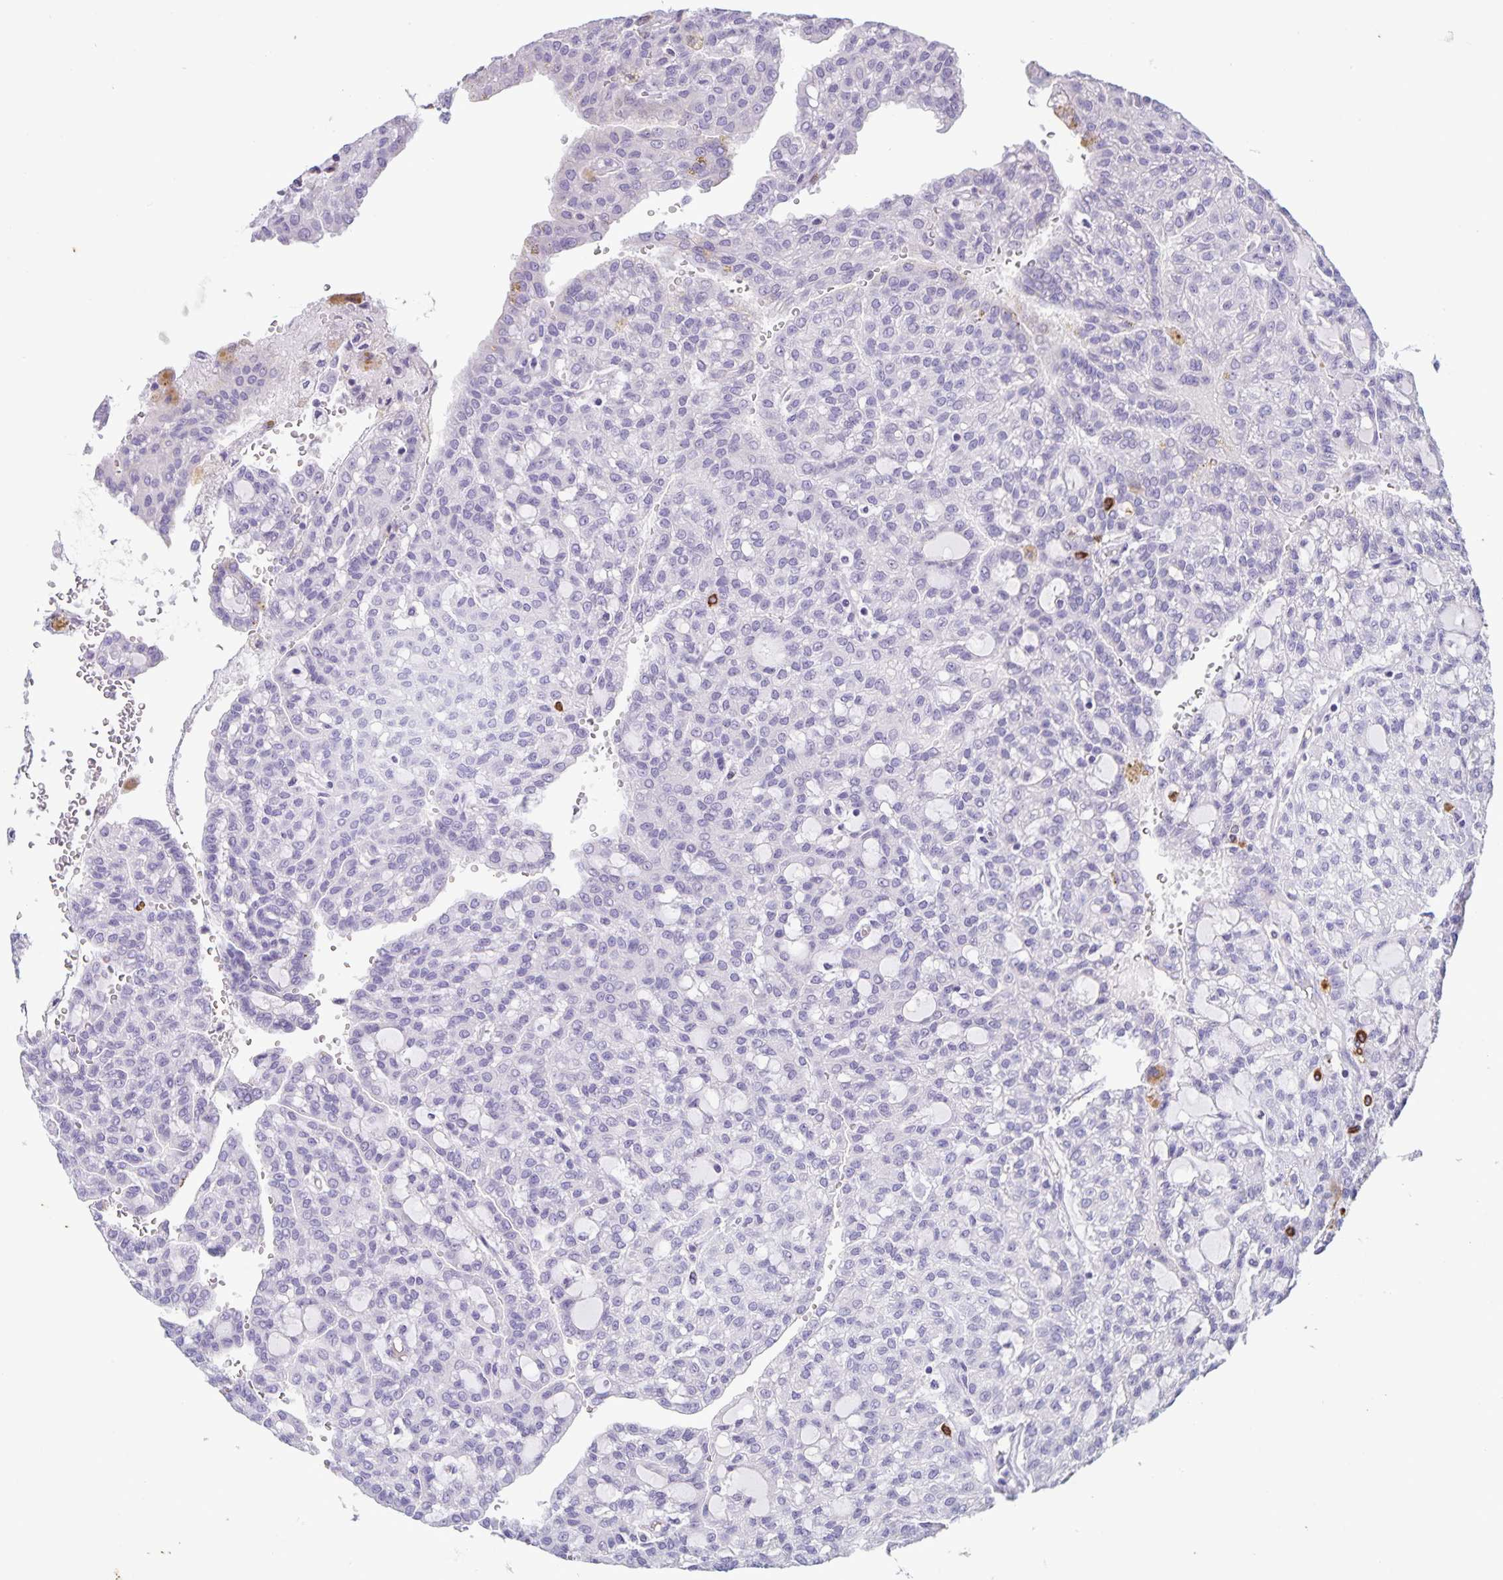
{"staining": {"intensity": "negative", "quantity": "none", "location": "none"}, "tissue": "renal cancer", "cell_type": "Tumor cells", "image_type": "cancer", "snomed": [{"axis": "morphology", "description": "Adenocarcinoma, NOS"}, {"axis": "topography", "description": "Kidney"}], "caption": "Tumor cells are negative for brown protein staining in renal cancer (adenocarcinoma).", "gene": "IBTK", "patient": {"sex": "male", "age": 63}}